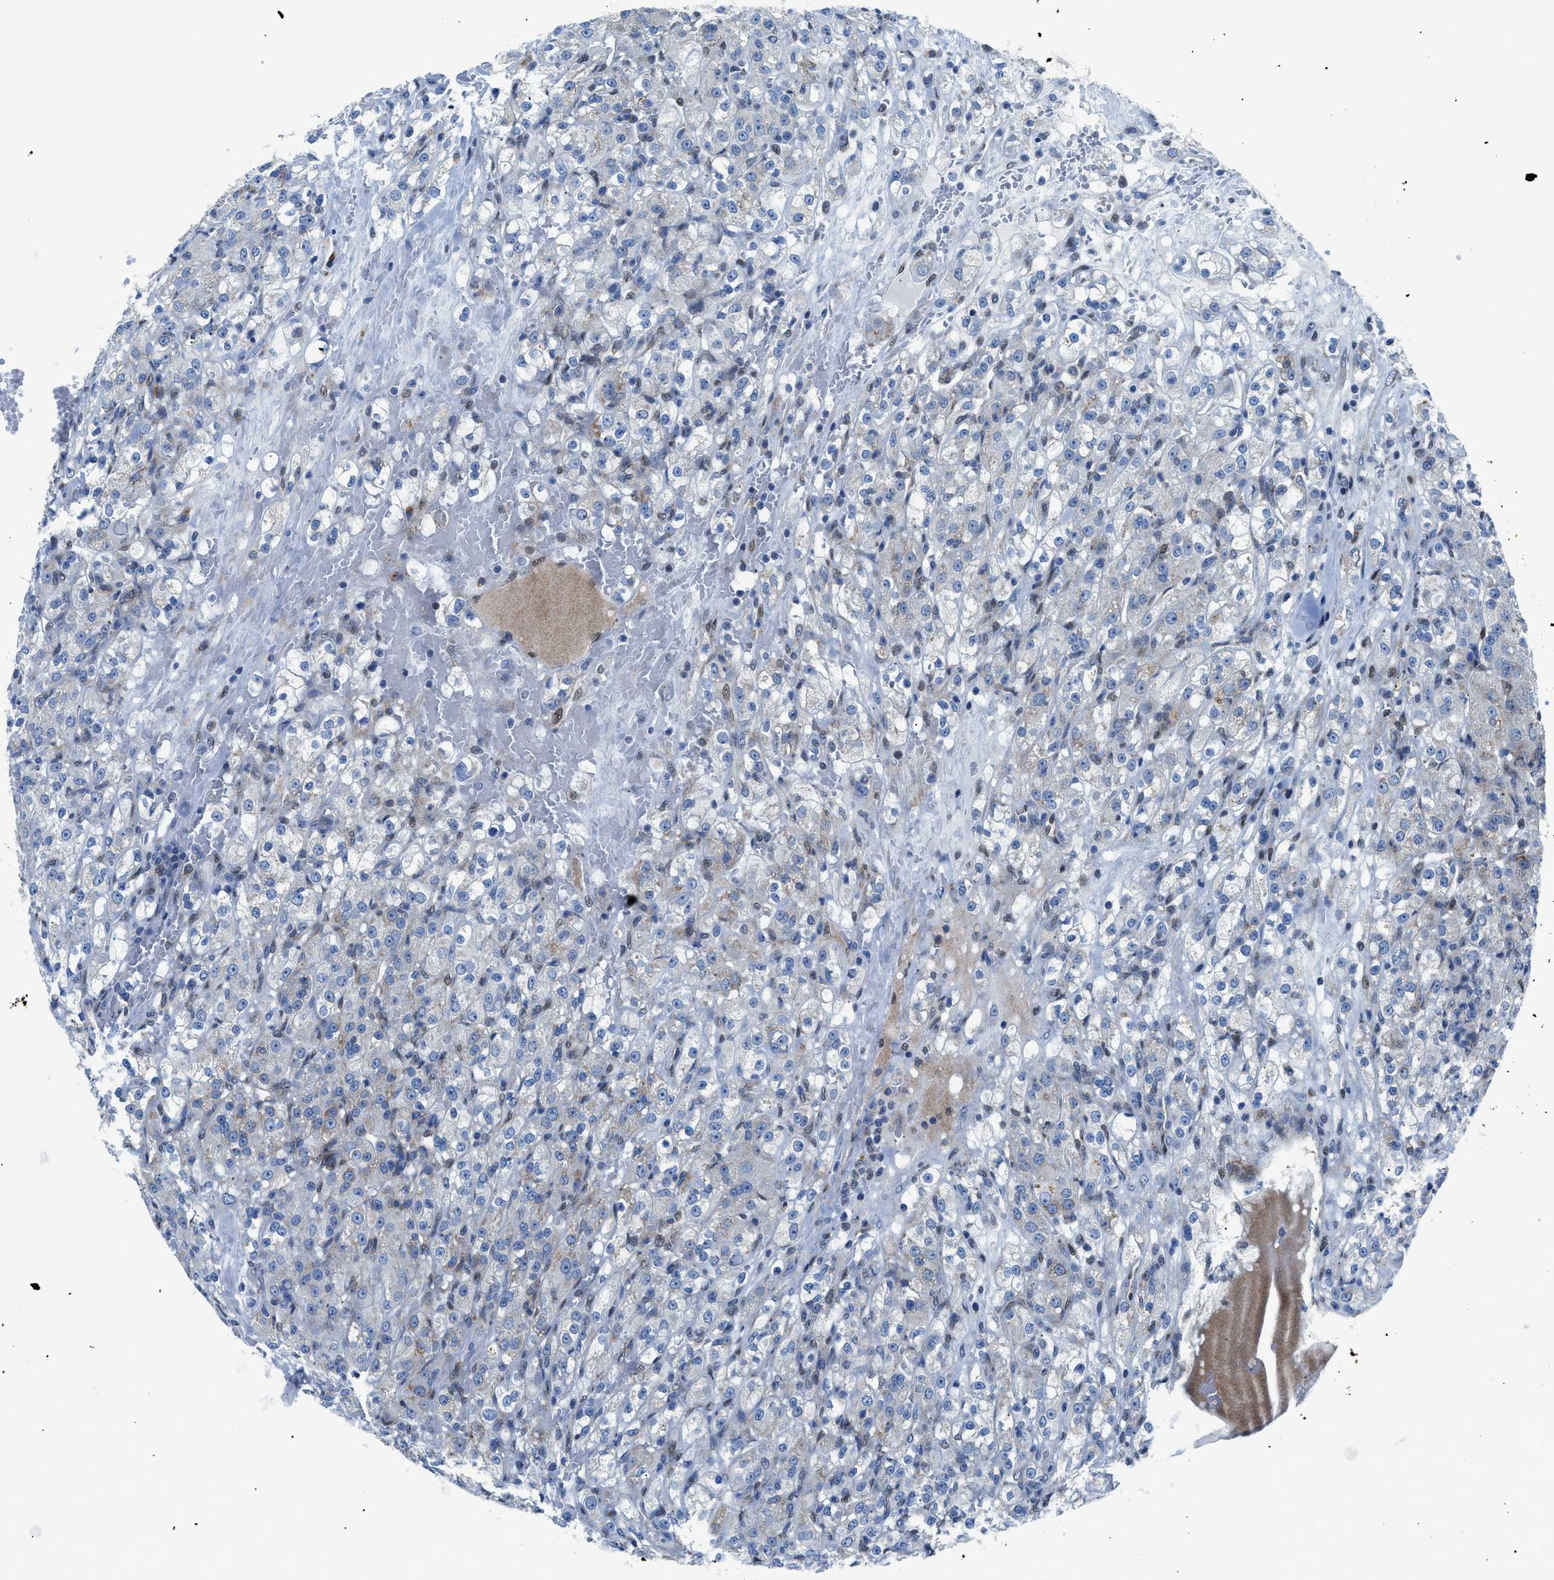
{"staining": {"intensity": "negative", "quantity": "none", "location": "none"}, "tissue": "renal cancer", "cell_type": "Tumor cells", "image_type": "cancer", "snomed": [{"axis": "morphology", "description": "Normal tissue, NOS"}, {"axis": "morphology", "description": "Adenocarcinoma, NOS"}, {"axis": "topography", "description": "Kidney"}], "caption": "Human renal adenocarcinoma stained for a protein using IHC exhibits no expression in tumor cells.", "gene": "LMO2", "patient": {"sex": "male", "age": 61}}